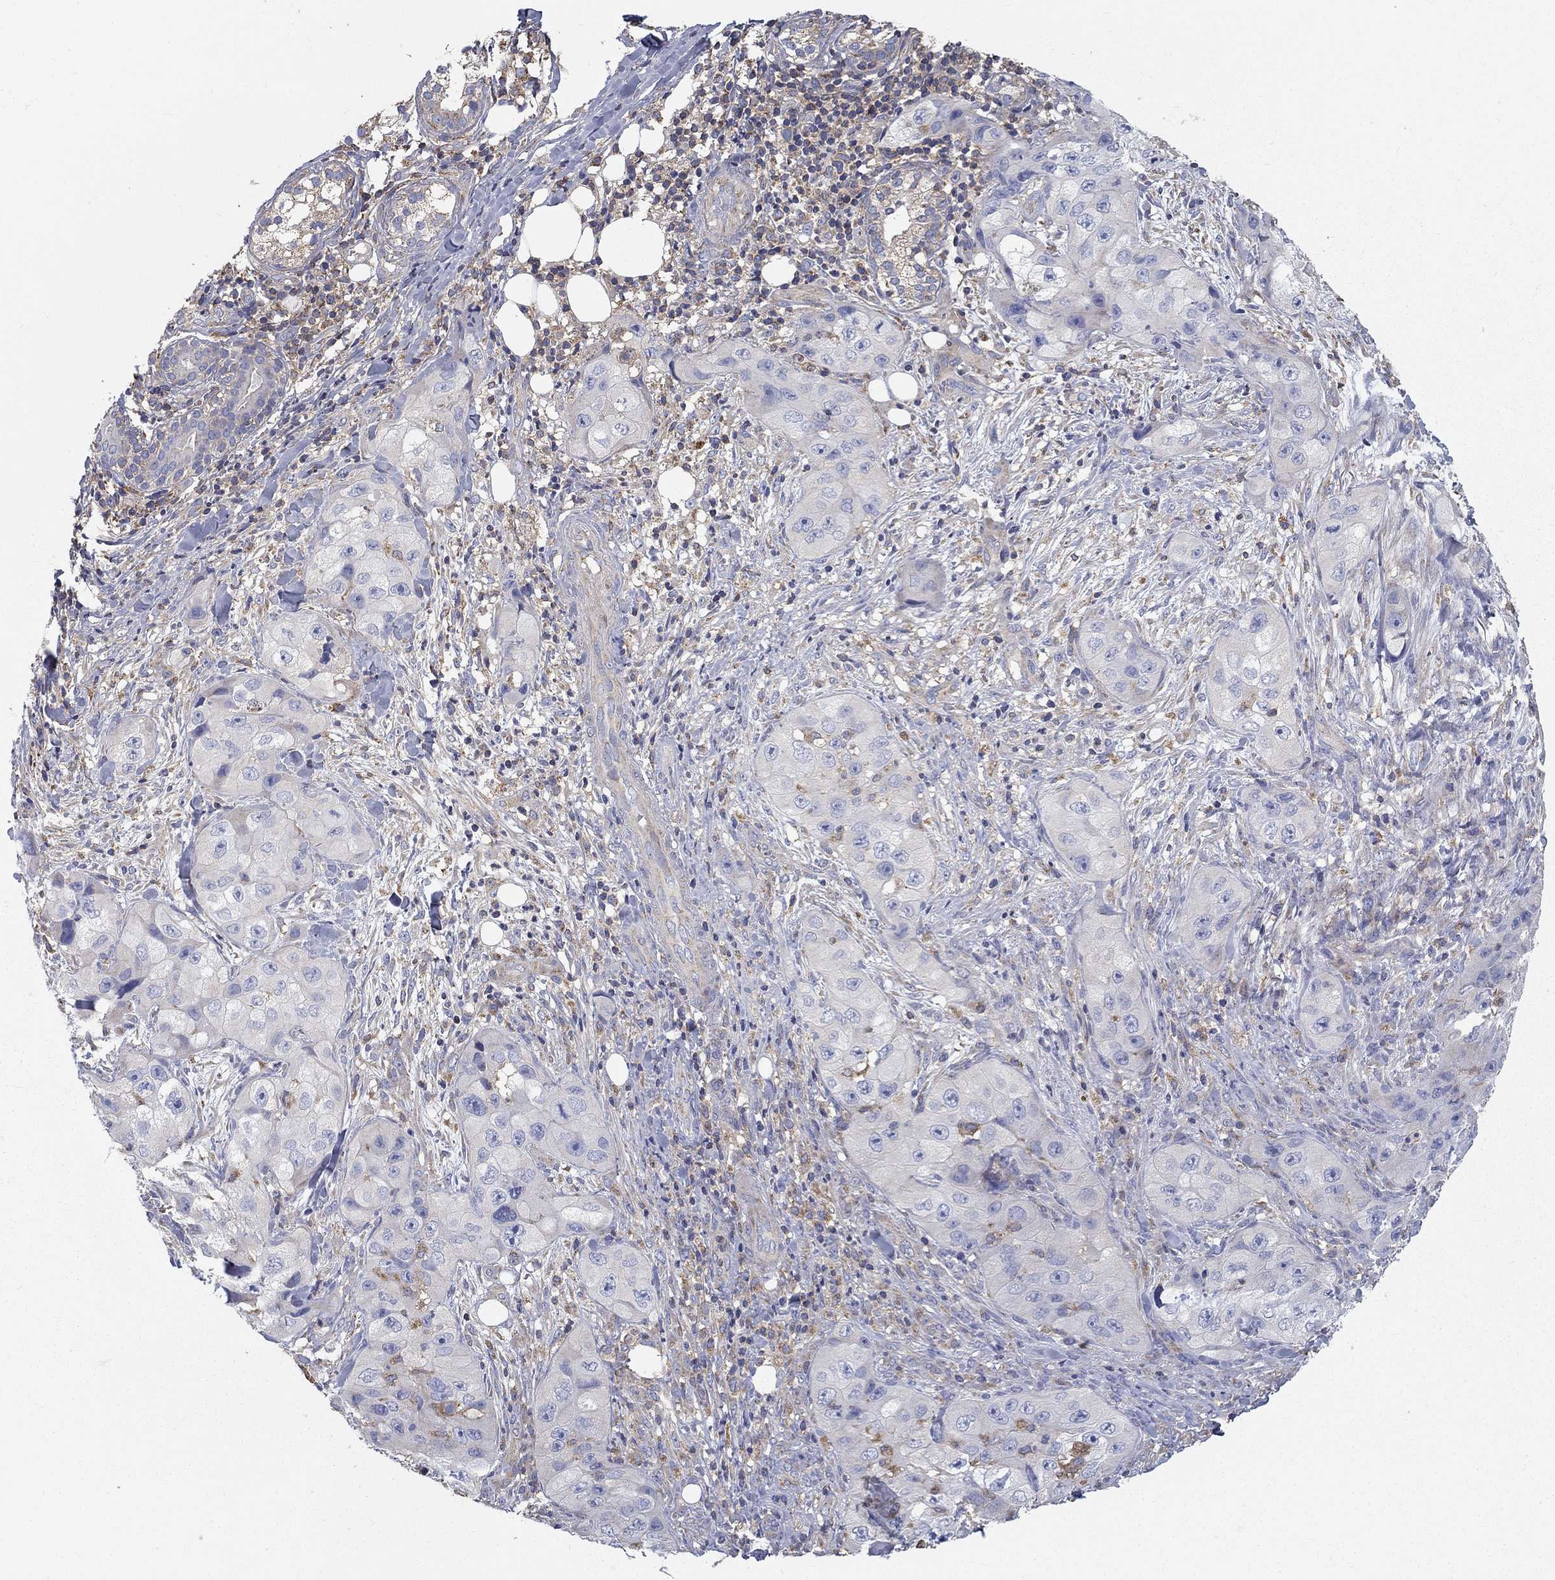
{"staining": {"intensity": "negative", "quantity": "none", "location": "none"}, "tissue": "skin cancer", "cell_type": "Tumor cells", "image_type": "cancer", "snomed": [{"axis": "morphology", "description": "Squamous cell carcinoma, NOS"}, {"axis": "topography", "description": "Skin"}, {"axis": "topography", "description": "Subcutis"}], "caption": "High magnification brightfield microscopy of skin squamous cell carcinoma stained with DAB (brown) and counterstained with hematoxylin (blue): tumor cells show no significant staining.", "gene": "NME5", "patient": {"sex": "male", "age": 73}}